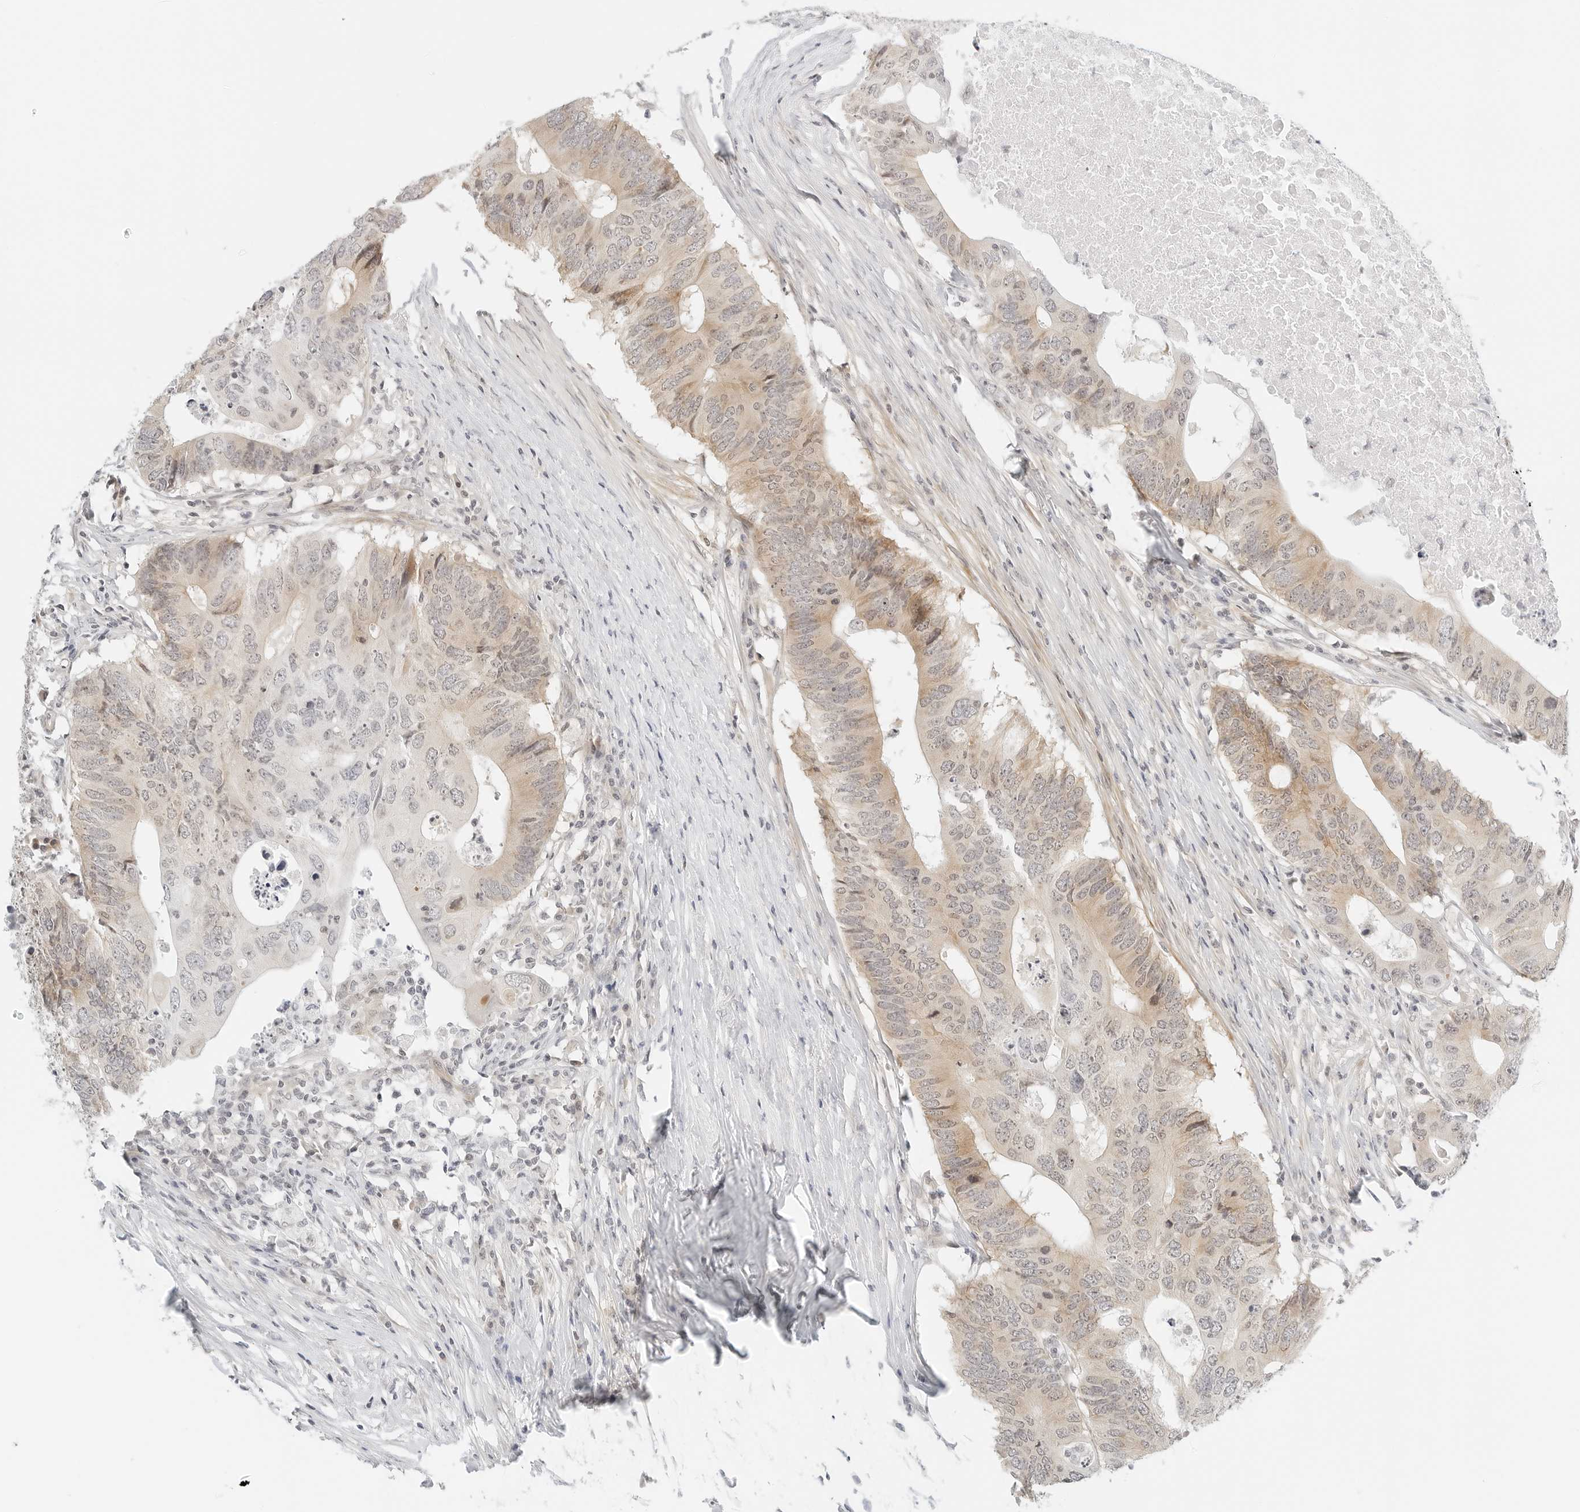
{"staining": {"intensity": "weak", "quantity": ">75%", "location": "cytoplasmic/membranous"}, "tissue": "colorectal cancer", "cell_type": "Tumor cells", "image_type": "cancer", "snomed": [{"axis": "morphology", "description": "Adenocarcinoma, NOS"}, {"axis": "topography", "description": "Colon"}], "caption": "Immunohistochemical staining of colorectal cancer (adenocarcinoma) exhibits low levels of weak cytoplasmic/membranous positivity in about >75% of tumor cells.", "gene": "NEO1", "patient": {"sex": "male", "age": 71}}